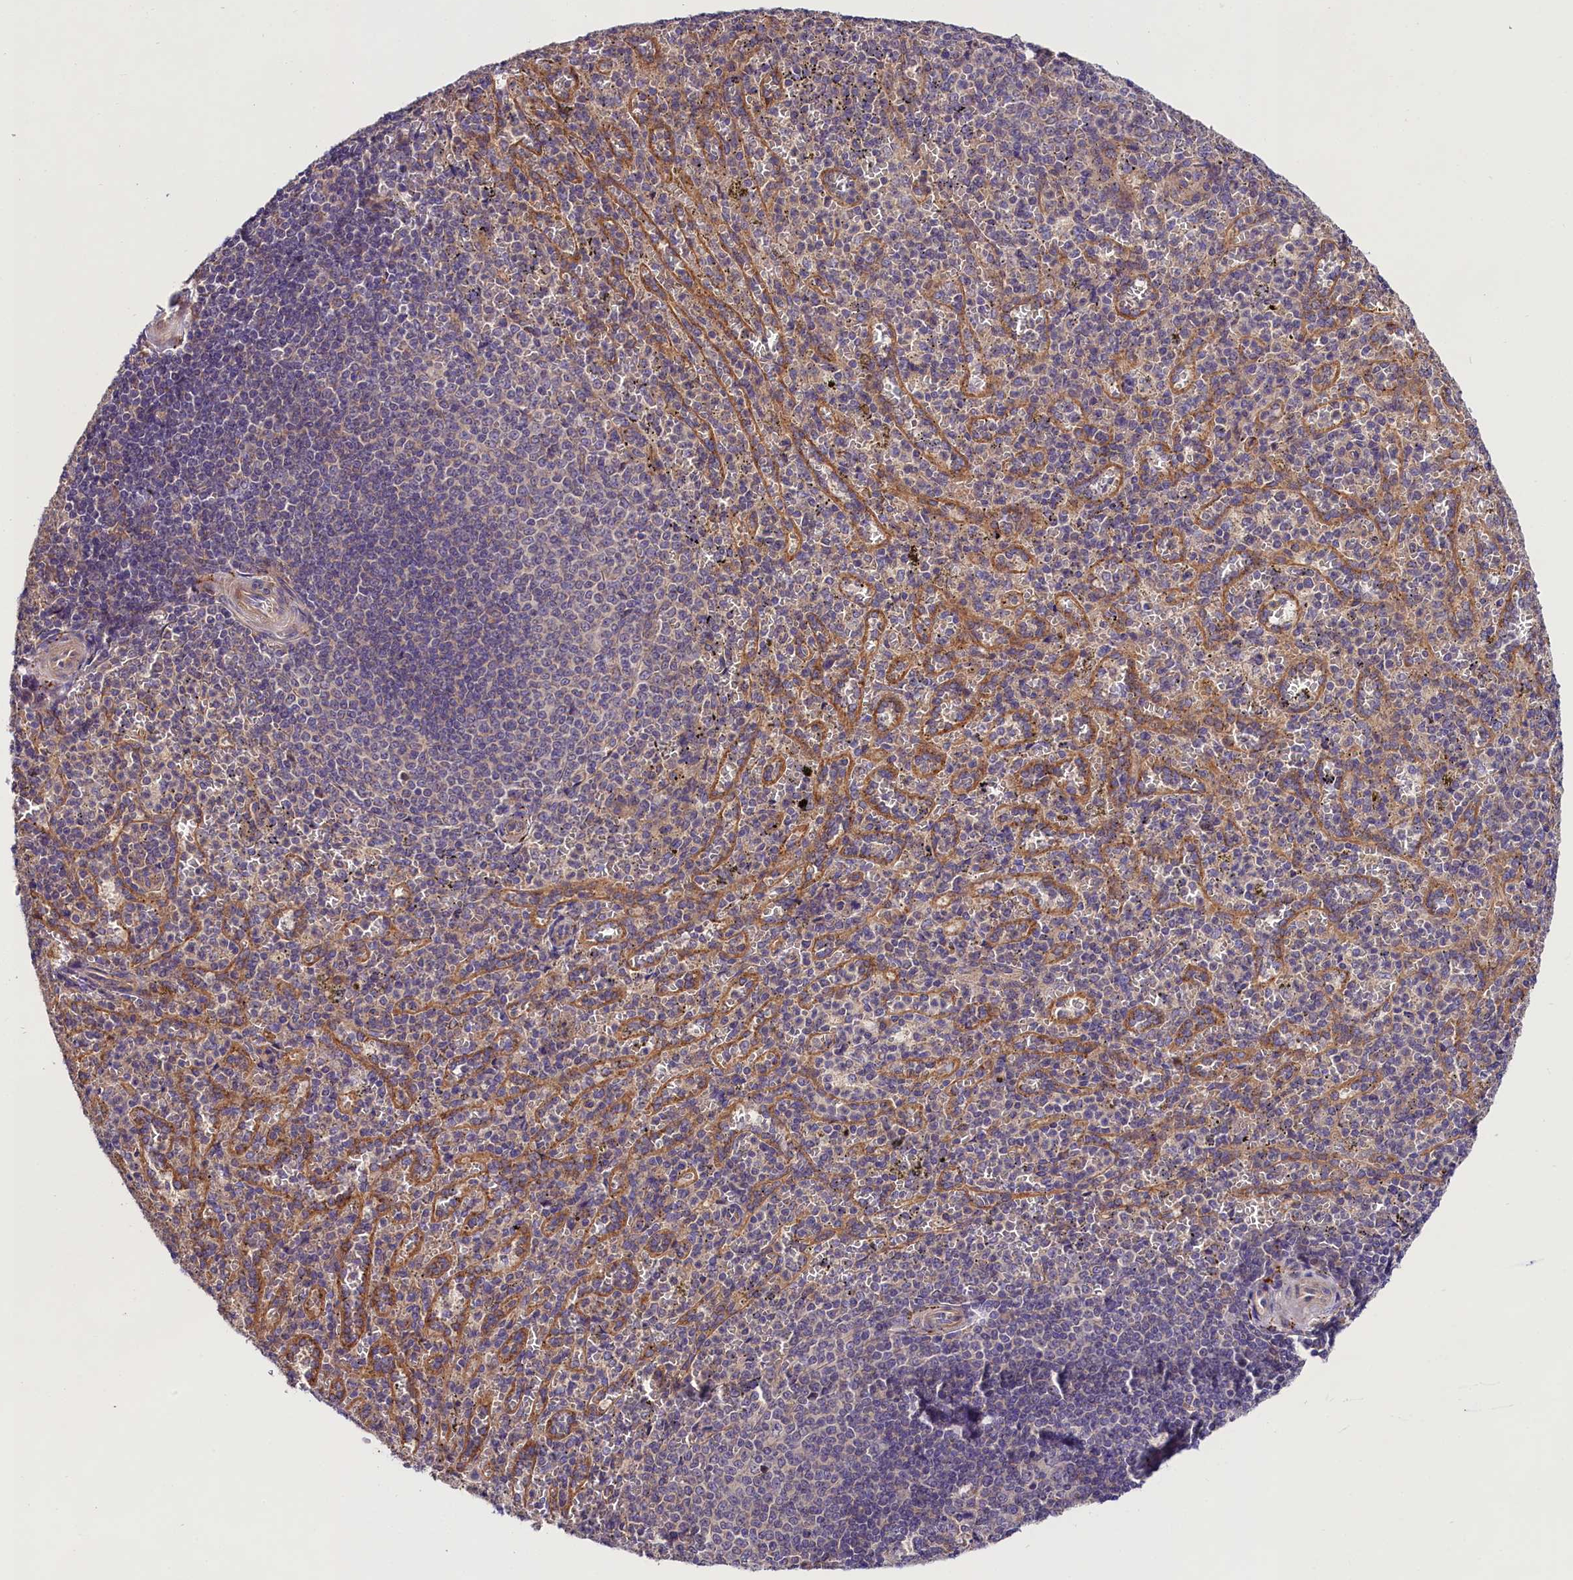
{"staining": {"intensity": "negative", "quantity": "none", "location": "none"}, "tissue": "spleen", "cell_type": "Cells in red pulp", "image_type": "normal", "snomed": [{"axis": "morphology", "description": "Normal tissue, NOS"}, {"axis": "topography", "description": "Spleen"}], "caption": "This photomicrograph is of unremarkable spleen stained with immunohistochemistry to label a protein in brown with the nuclei are counter-stained blue. There is no positivity in cells in red pulp.", "gene": "SPG11", "patient": {"sex": "female", "age": 21}}